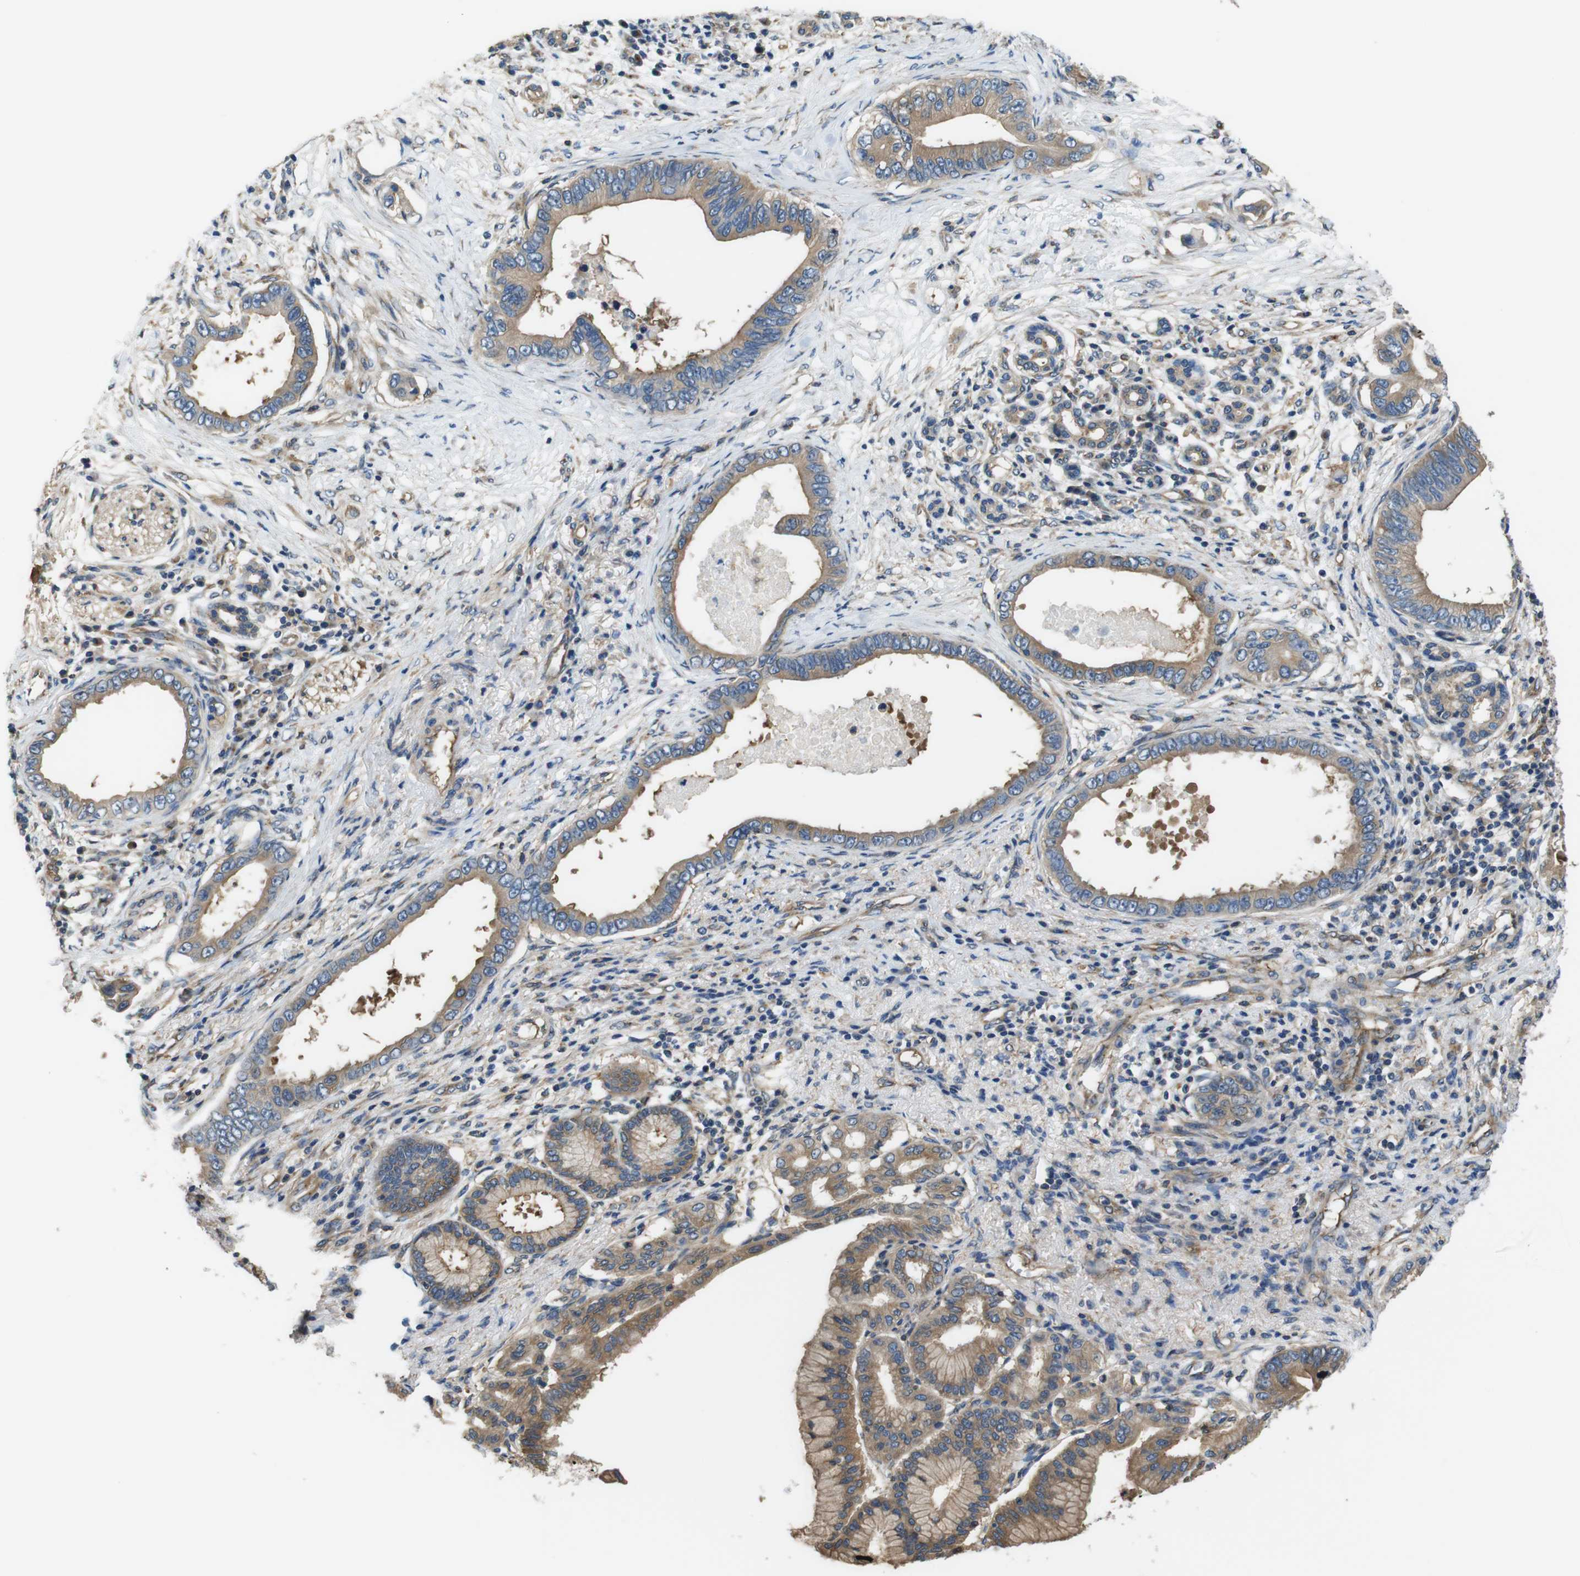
{"staining": {"intensity": "moderate", "quantity": ">75%", "location": "cytoplasmic/membranous"}, "tissue": "pancreatic cancer", "cell_type": "Tumor cells", "image_type": "cancer", "snomed": [{"axis": "morphology", "description": "Adenocarcinoma, NOS"}, {"axis": "topography", "description": "Pancreas"}], "caption": "Immunohistochemical staining of adenocarcinoma (pancreatic) shows medium levels of moderate cytoplasmic/membranous expression in approximately >75% of tumor cells.", "gene": "DCTN1", "patient": {"sex": "male", "age": 77}}